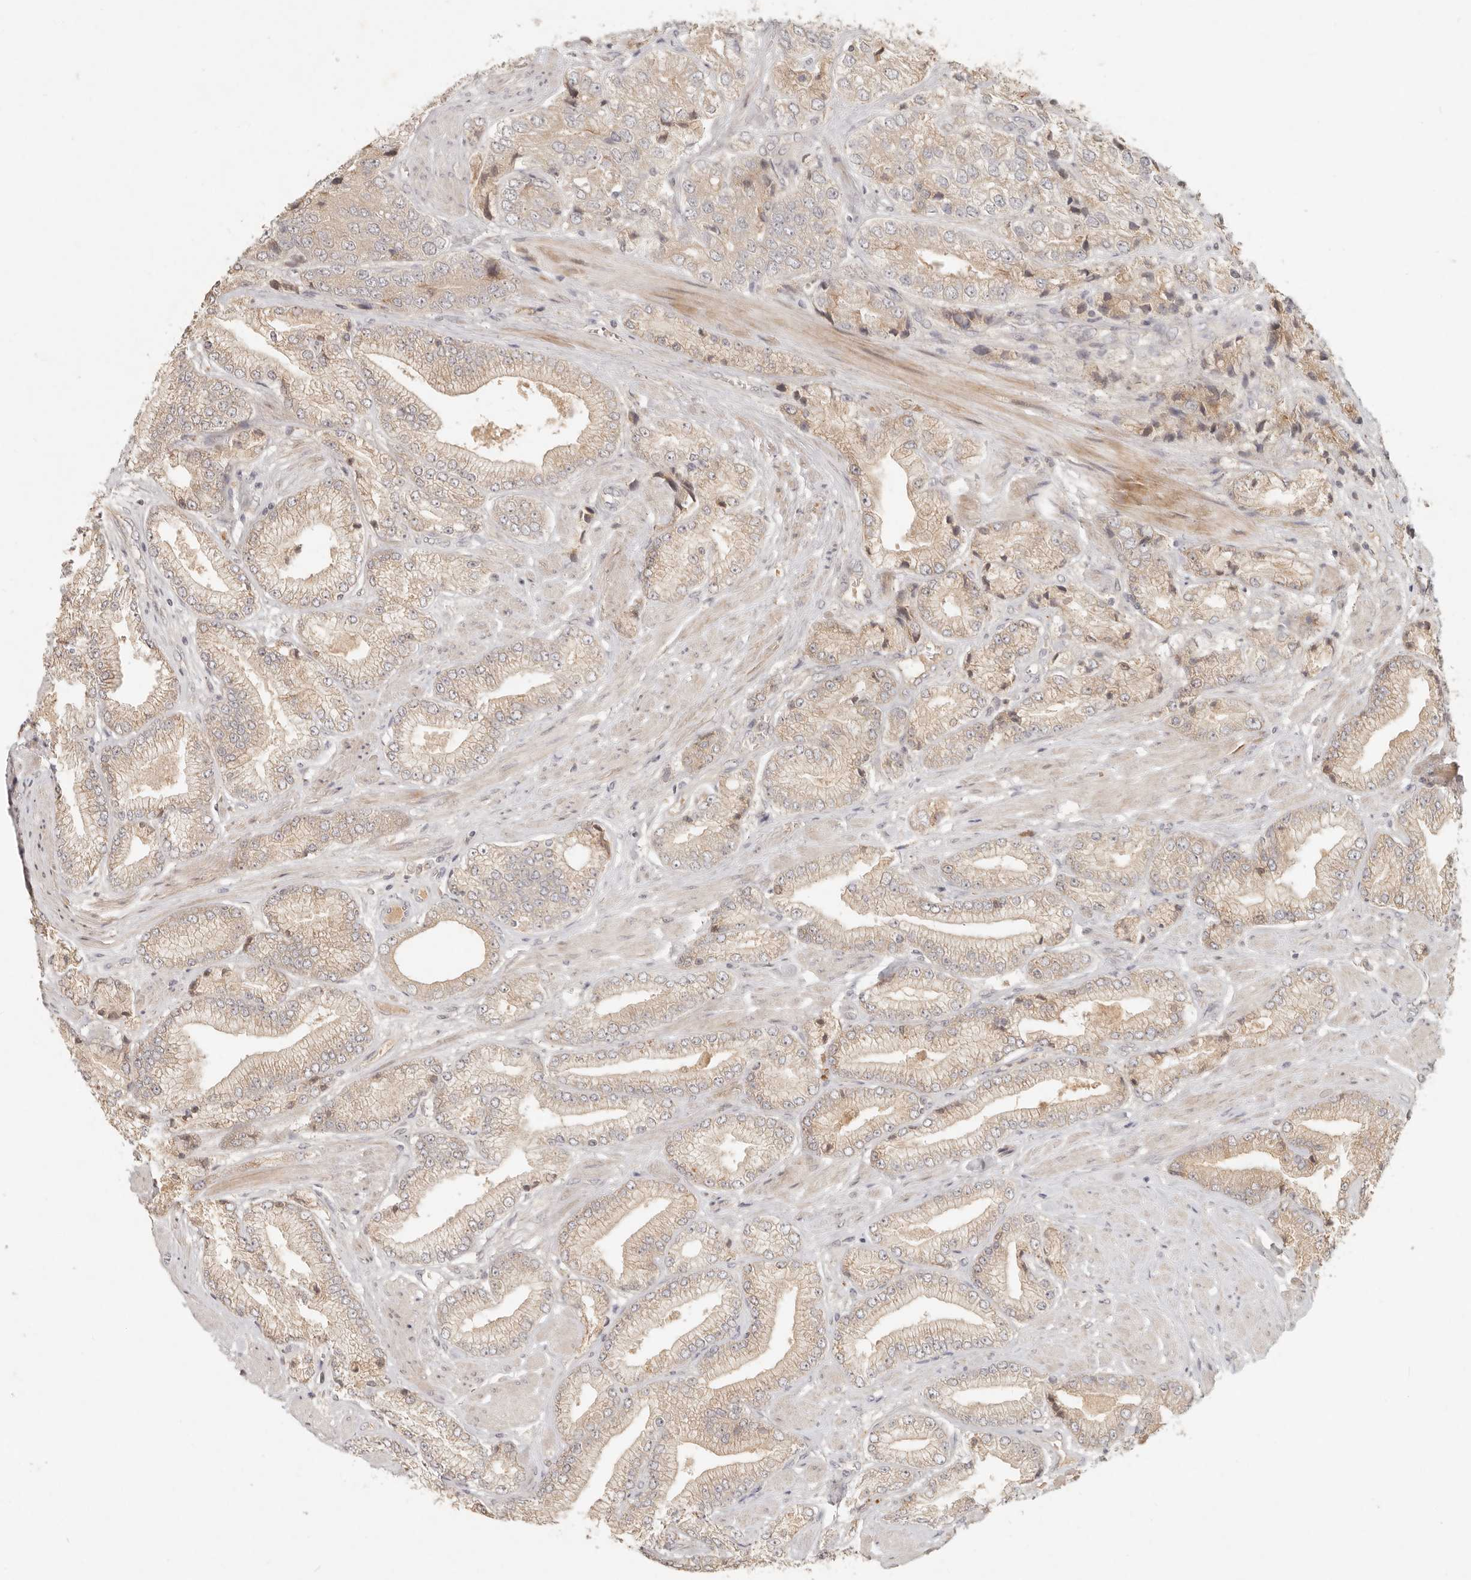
{"staining": {"intensity": "weak", "quantity": ">75%", "location": "cytoplasmic/membranous"}, "tissue": "prostate cancer", "cell_type": "Tumor cells", "image_type": "cancer", "snomed": [{"axis": "morphology", "description": "Adenocarcinoma, High grade"}, {"axis": "topography", "description": "Prostate"}], "caption": "This image exhibits IHC staining of prostate cancer (high-grade adenocarcinoma), with low weak cytoplasmic/membranous expression in approximately >75% of tumor cells.", "gene": "UBXN11", "patient": {"sex": "male", "age": 50}}